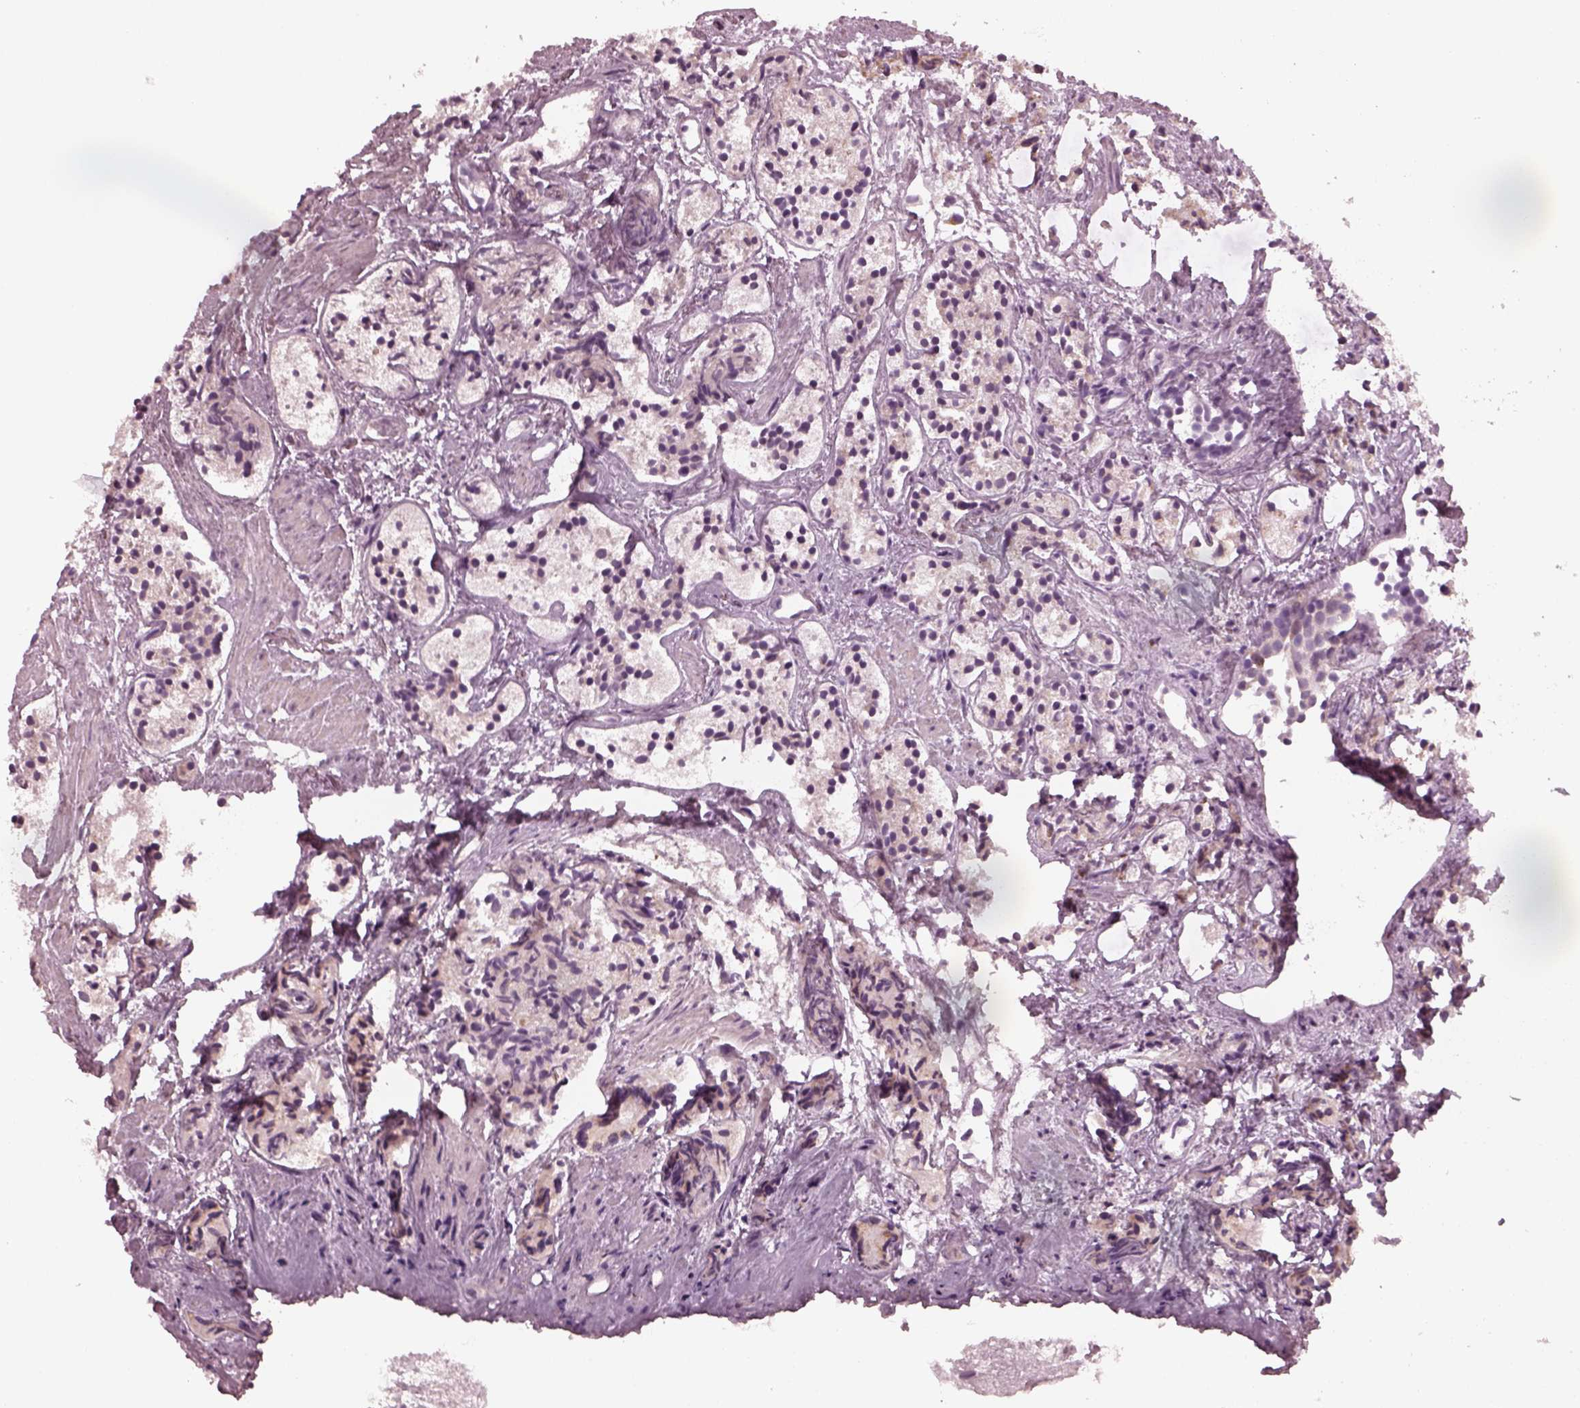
{"staining": {"intensity": "negative", "quantity": "none", "location": "none"}, "tissue": "prostate cancer", "cell_type": "Tumor cells", "image_type": "cancer", "snomed": [{"axis": "morphology", "description": "Adenocarcinoma, High grade"}, {"axis": "topography", "description": "Prostate"}], "caption": "Prostate cancer (adenocarcinoma (high-grade)) stained for a protein using immunohistochemistry (IHC) demonstrates no staining tumor cells.", "gene": "SLAMF8", "patient": {"sex": "male", "age": 85}}